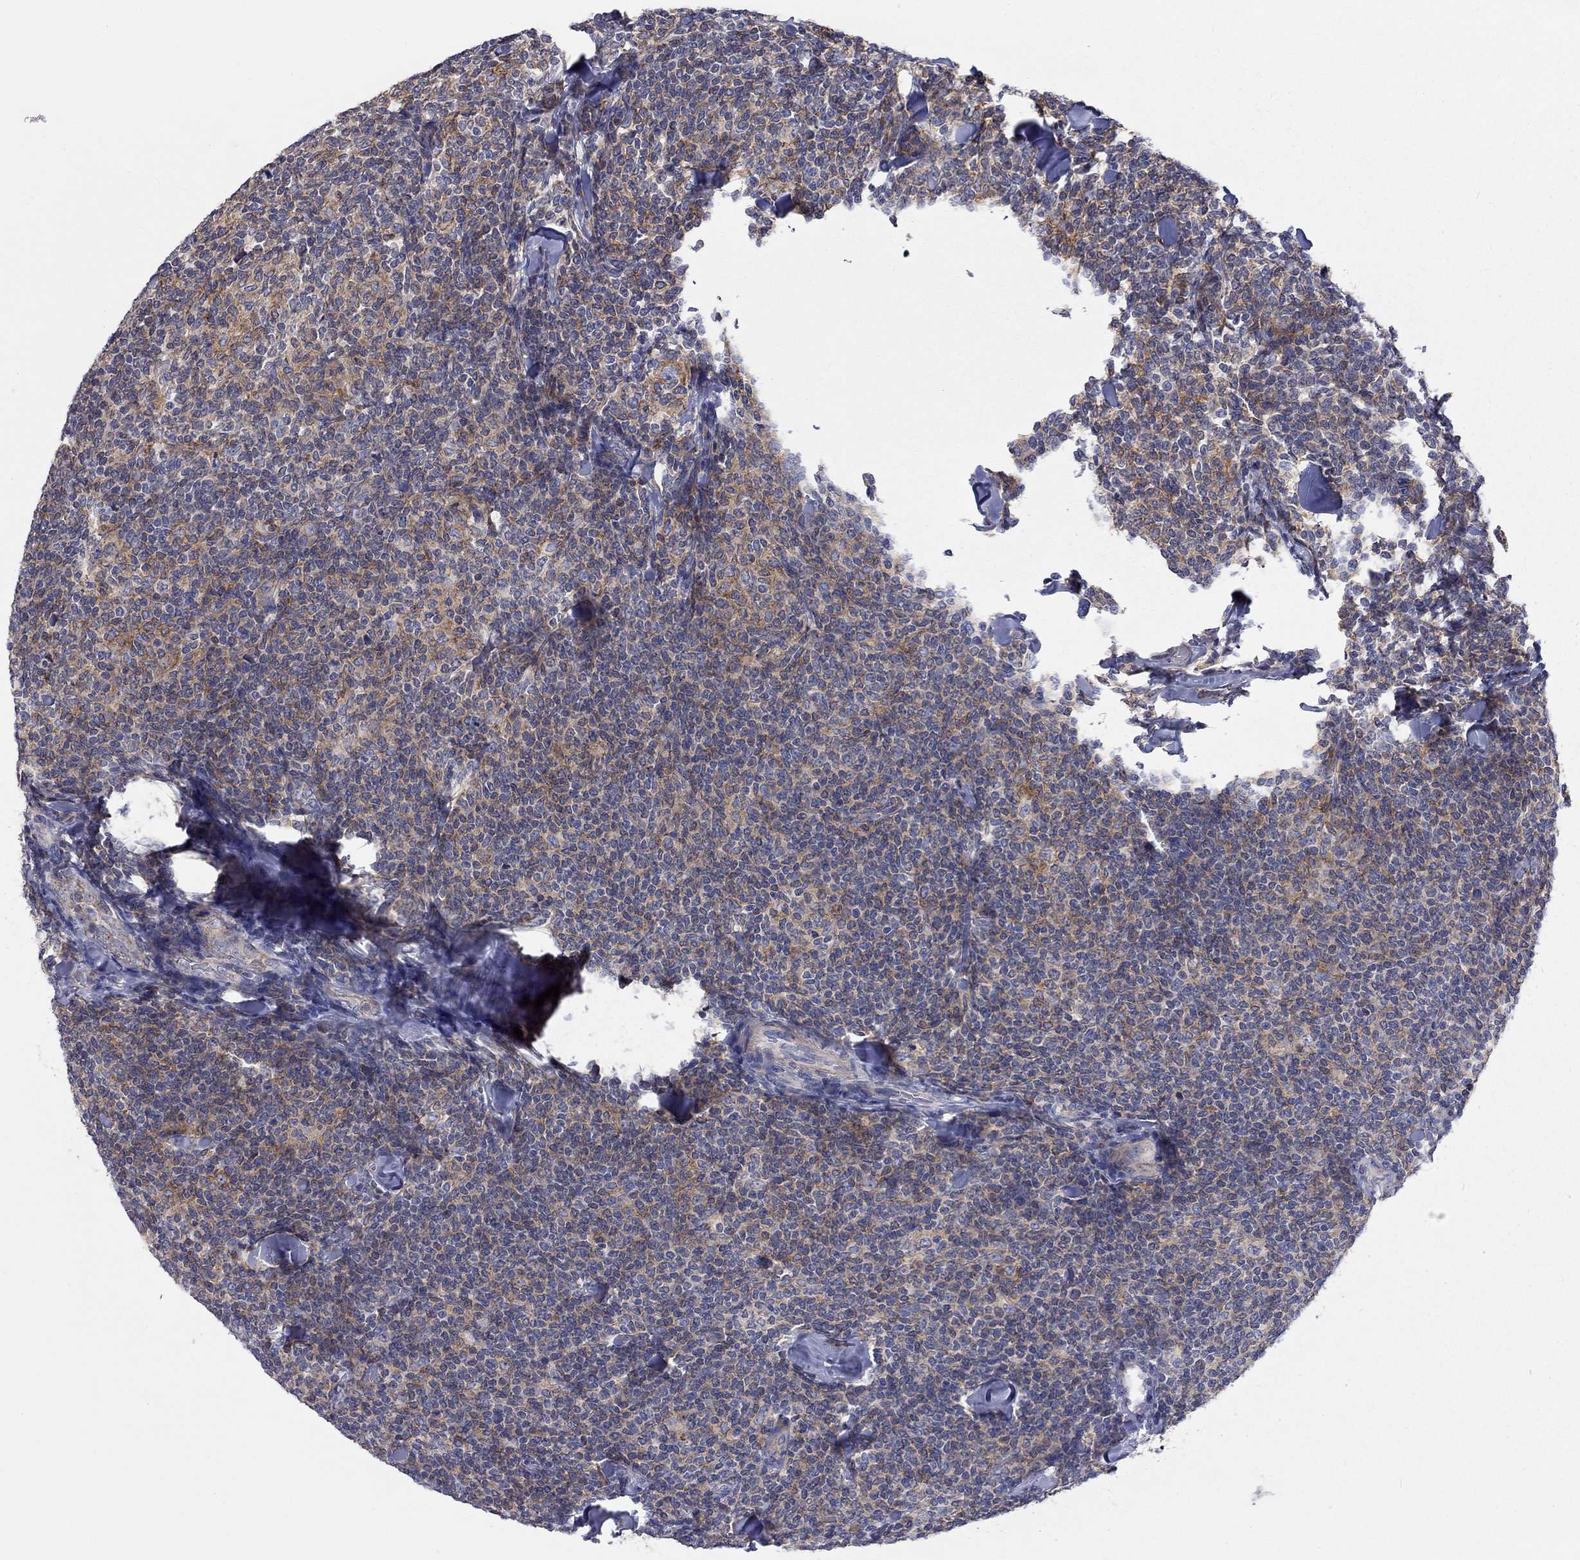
{"staining": {"intensity": "moderate", "quantity": "25%-75%", "location": "cytoplasmic/membranous"}, "tissue": "lymphoma", "cell_type": "Tumor cells", "image_type": "cancer", "snomed": [{"axis": "morphology", "description": "Malignant lymphoma, non-Hodgkin's type, Low grade"}, {"axis": "topography", "description": "Lymph node"}], "caption": "This image reveals IHC staining of human lymphoma, with medium moderate cytoplasmic/membranous positivity in about 25%-75% of tumor cells.", "gene": "PCDHGA10", "patient": {"sex": "female", "age": 56}}